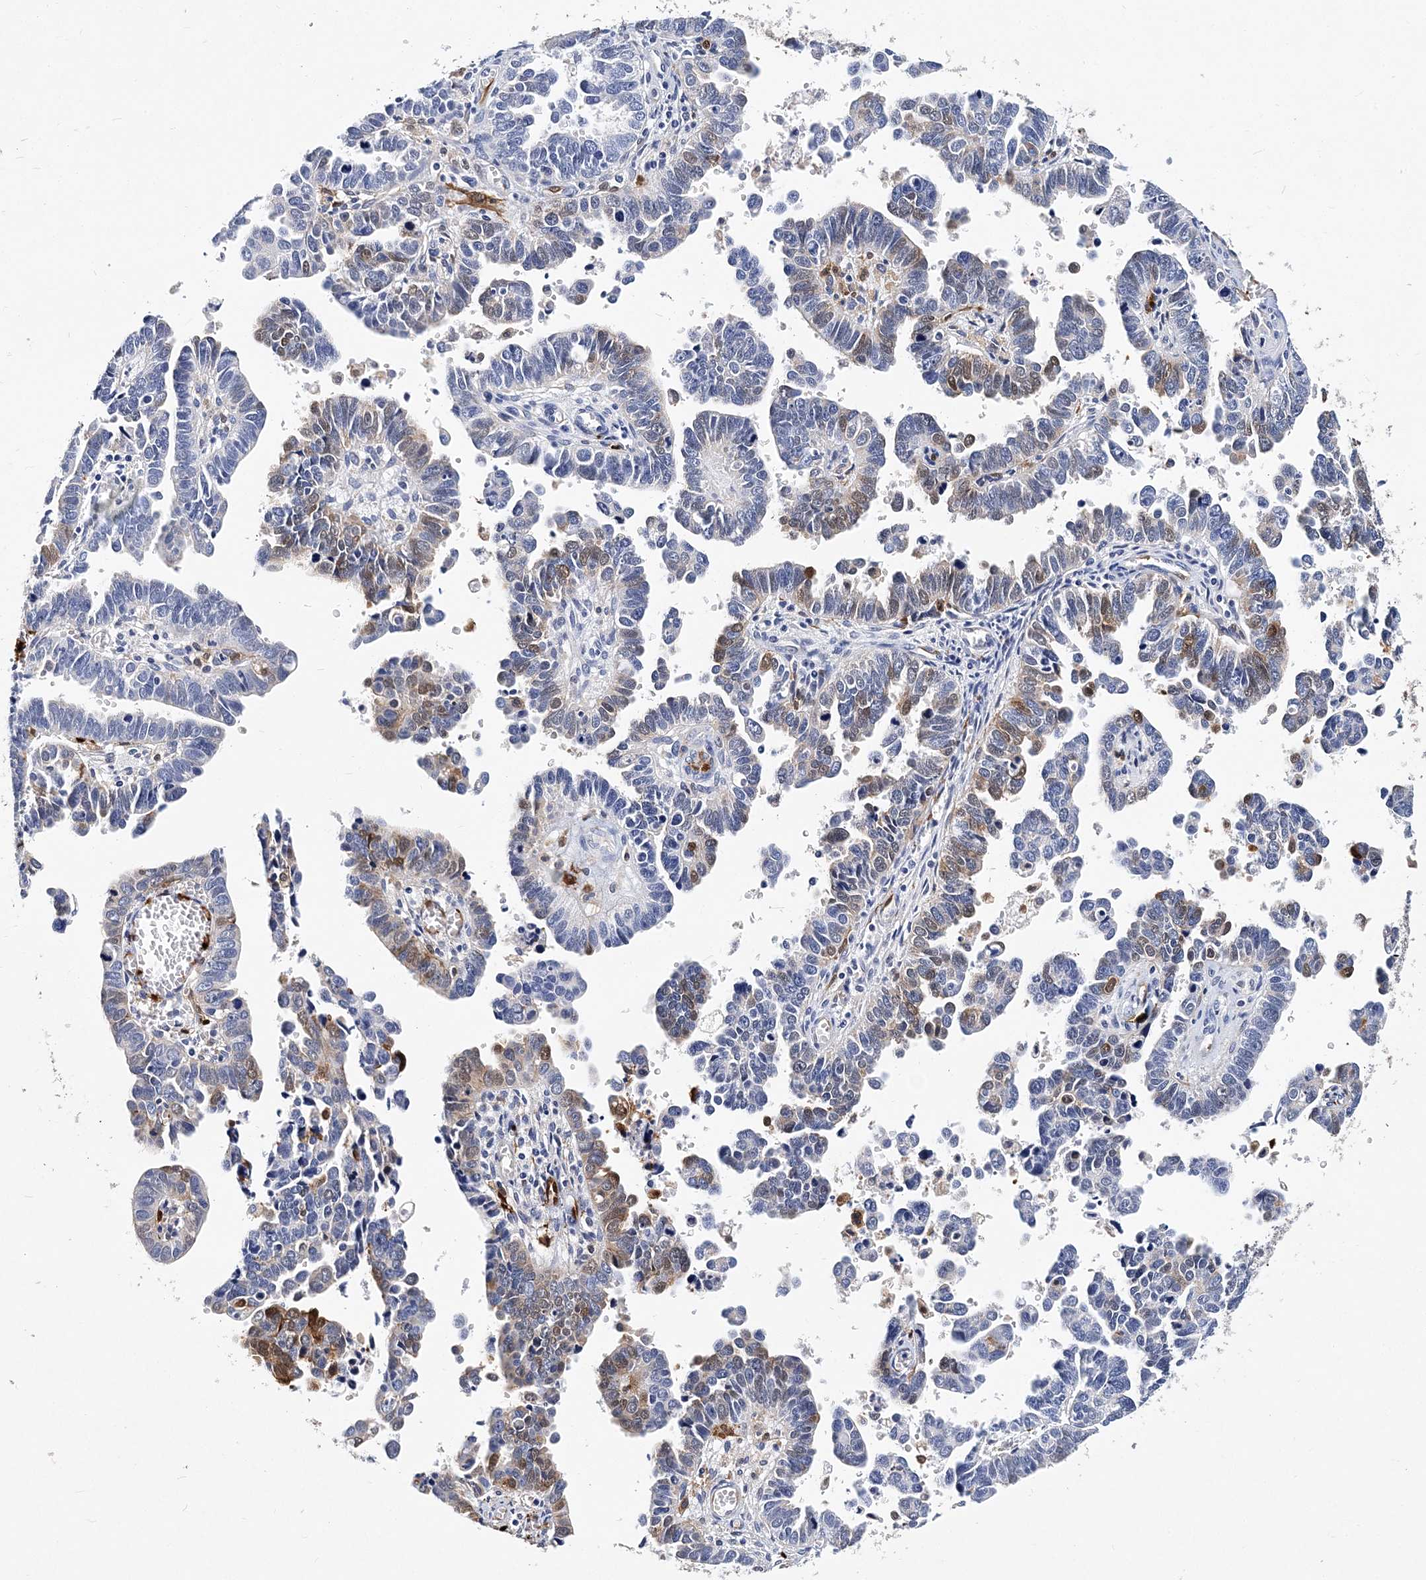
{"staining": {"intensity": "moderate", "quantity": "<25%", "location": "cytoplasmic/membranous"}, "tissue": "endometrial cancer", "cell_type": "Tumor cells", "image_type": "cancer", "snomed": [{"axis": "morphology", "description": "Adenocarcinoma, NOS"}, {"axis": "topography", "description": "Endometrium"}], "caption": "High-power microscopy captured an immunohistochemistry image of endometrial cancer (adenocarcinoma), revealing moderate cytoplasmic/membranous positivity in about <25% of tumor cells.", "gene": "ITGA2B", "patient": {"sex": "female", "age": 75}}